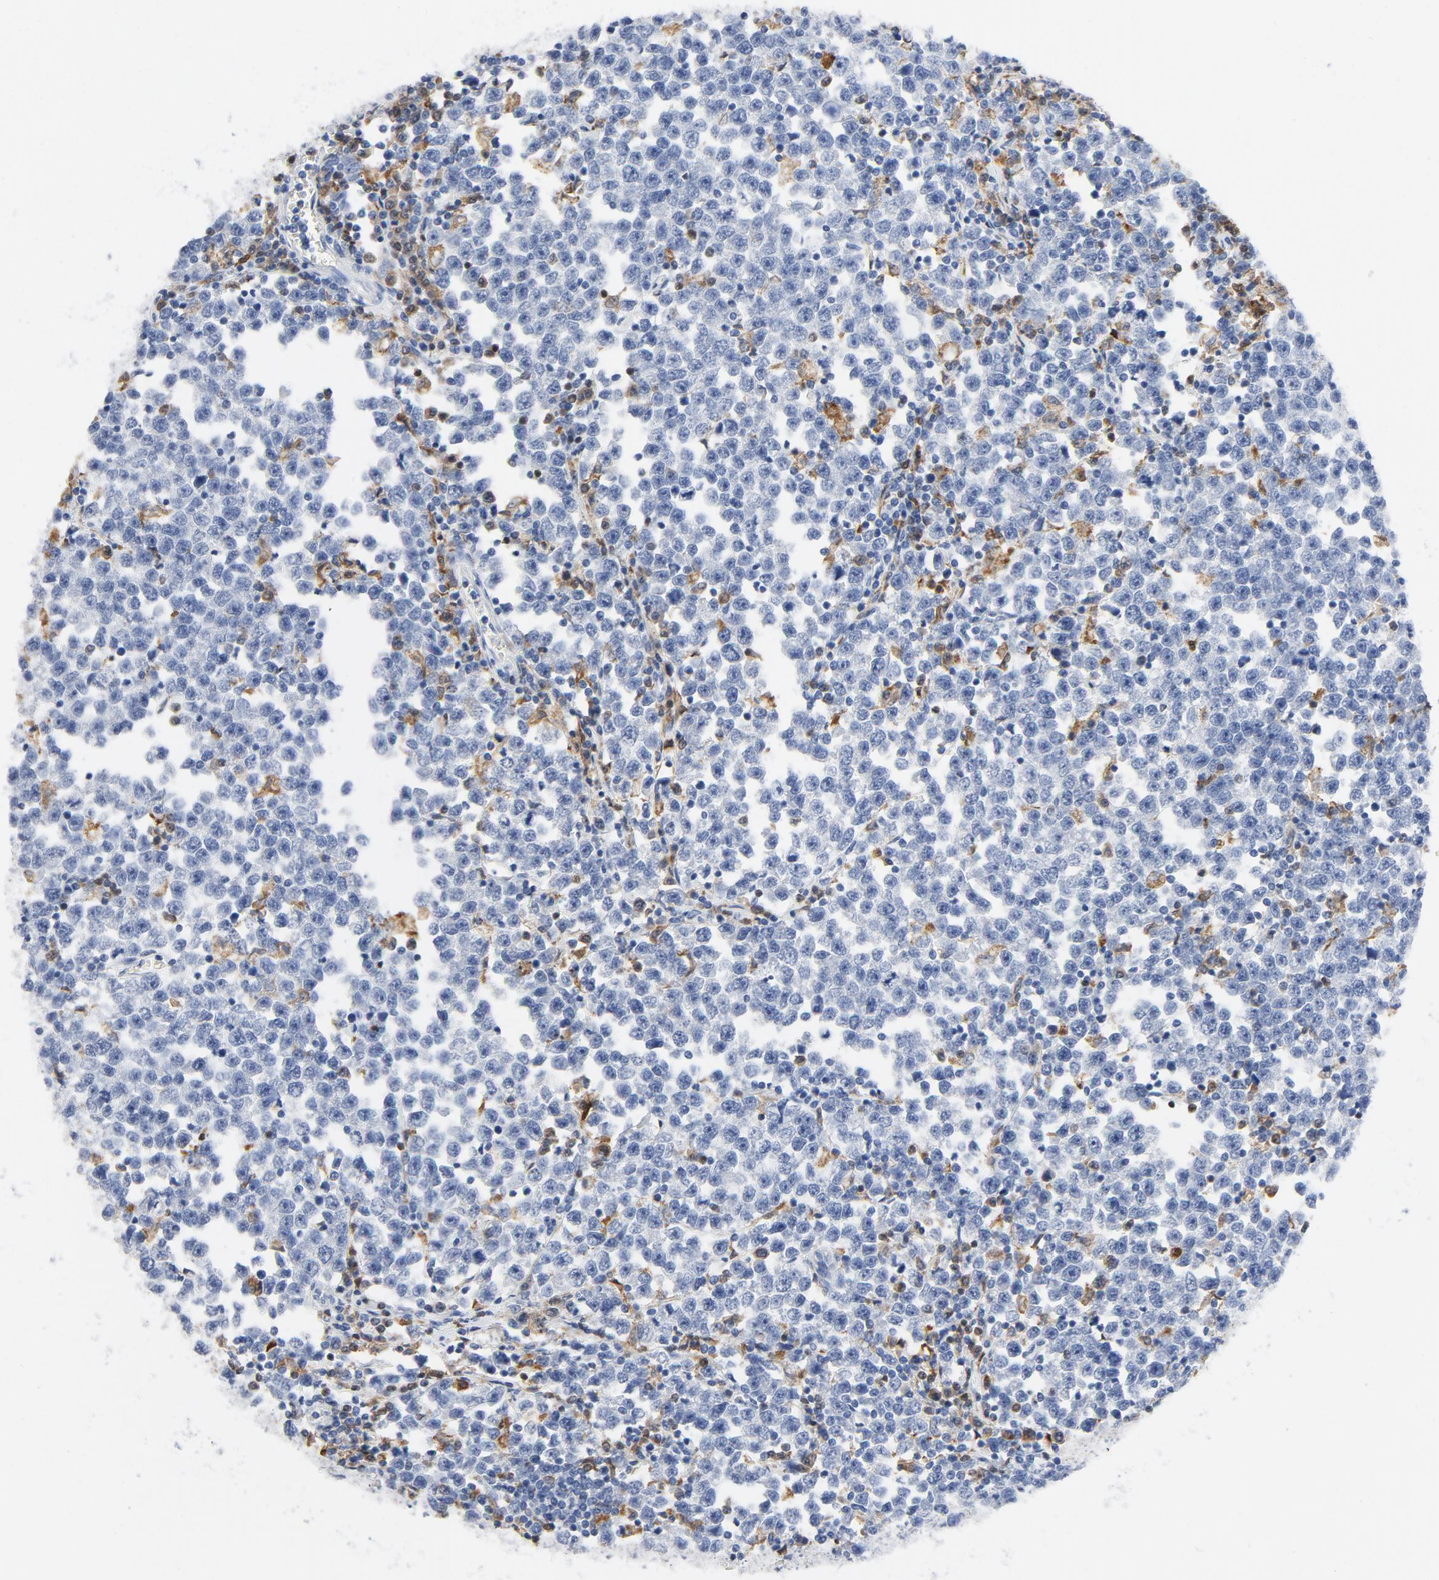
{"staining": {"intensity": "negative", "quantity": "none", "location": "none"}, "tissue": "testis cancer", "cell_type": "Tumor cells", "image_type": "cancer", "snomed": [{"axis": "morphology", "description": "Seminoma, NOS"}, {"axis": "topography", "description": "Testis"}], "caption": "DAB immunohistochemical staining of testis cancer (seminoma) demonstrates no significant staining in tumor cells.", "gene": "NCF1", "patient": {"sex": "male", "age": 43}}